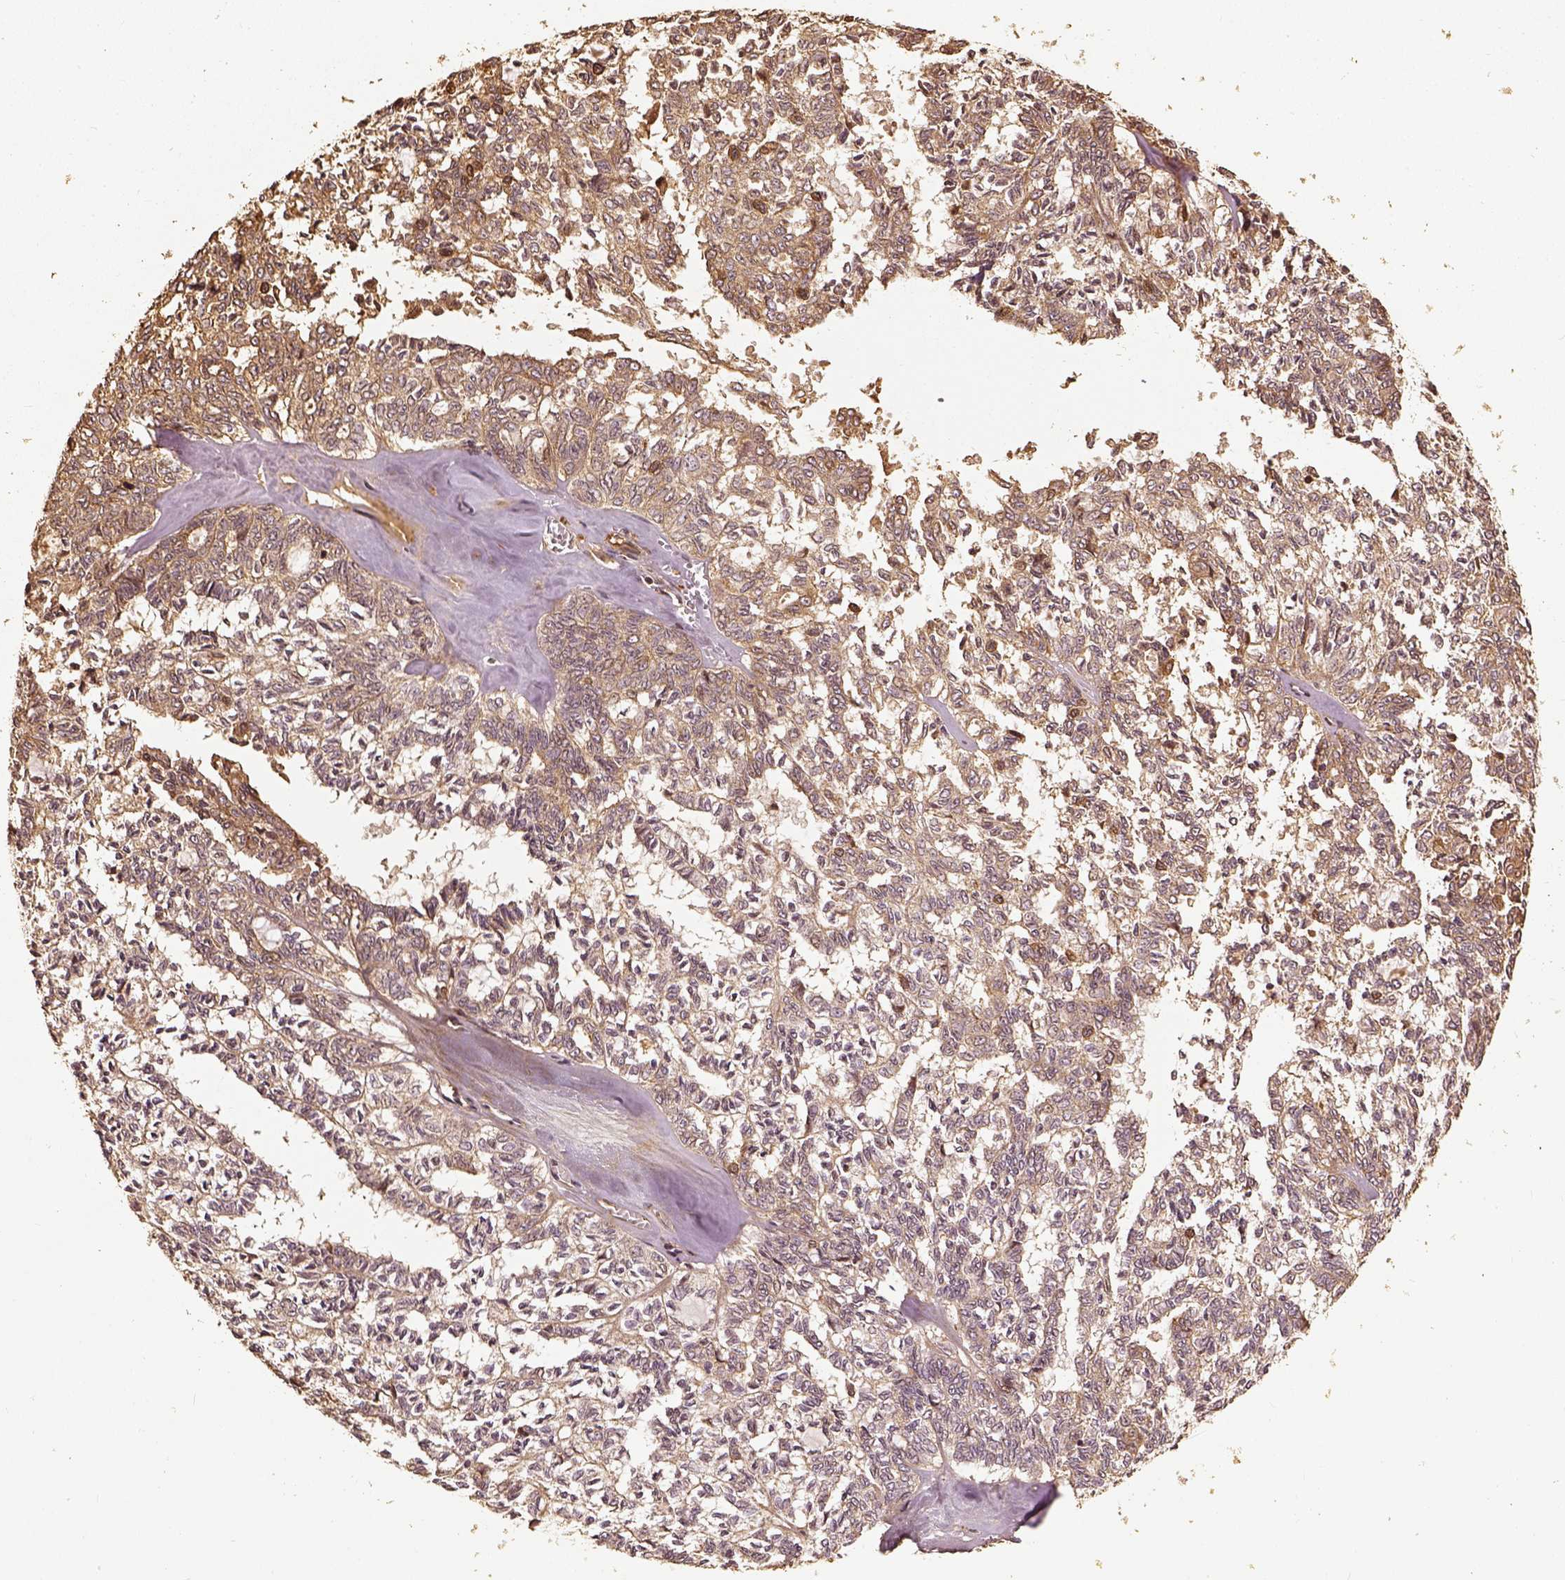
{"staining": {"intensity": "weak", "quantity": ">75%", "location": "cytoplasmic/membranous"}, "tissue": "ovarian cancer", "cell_type": "Tumor cells", "image_type": "cancer", "snomed": [{"axis": "morphology", "description": "Cystadenocarcinoma, serous, NOS"}, {"axis": "topography", "description": "Ovary"}], "caption": "Immunohistochemistry staining of serous cystadenocarcinoma (ovarian), which displays low levels of weak cytoplasmic/membranous positivity in about >75% of tumor cells indicating weak cytoplasmic/membranous protein positivity. The staining was performed using DAB (3,3'-diaminobenzidine) (brown) for protein detection and nuclei were counterstained in hematoxylin (blue).", "gene": "VEGFA", "patient": {"sex": "female", "age": 71}}